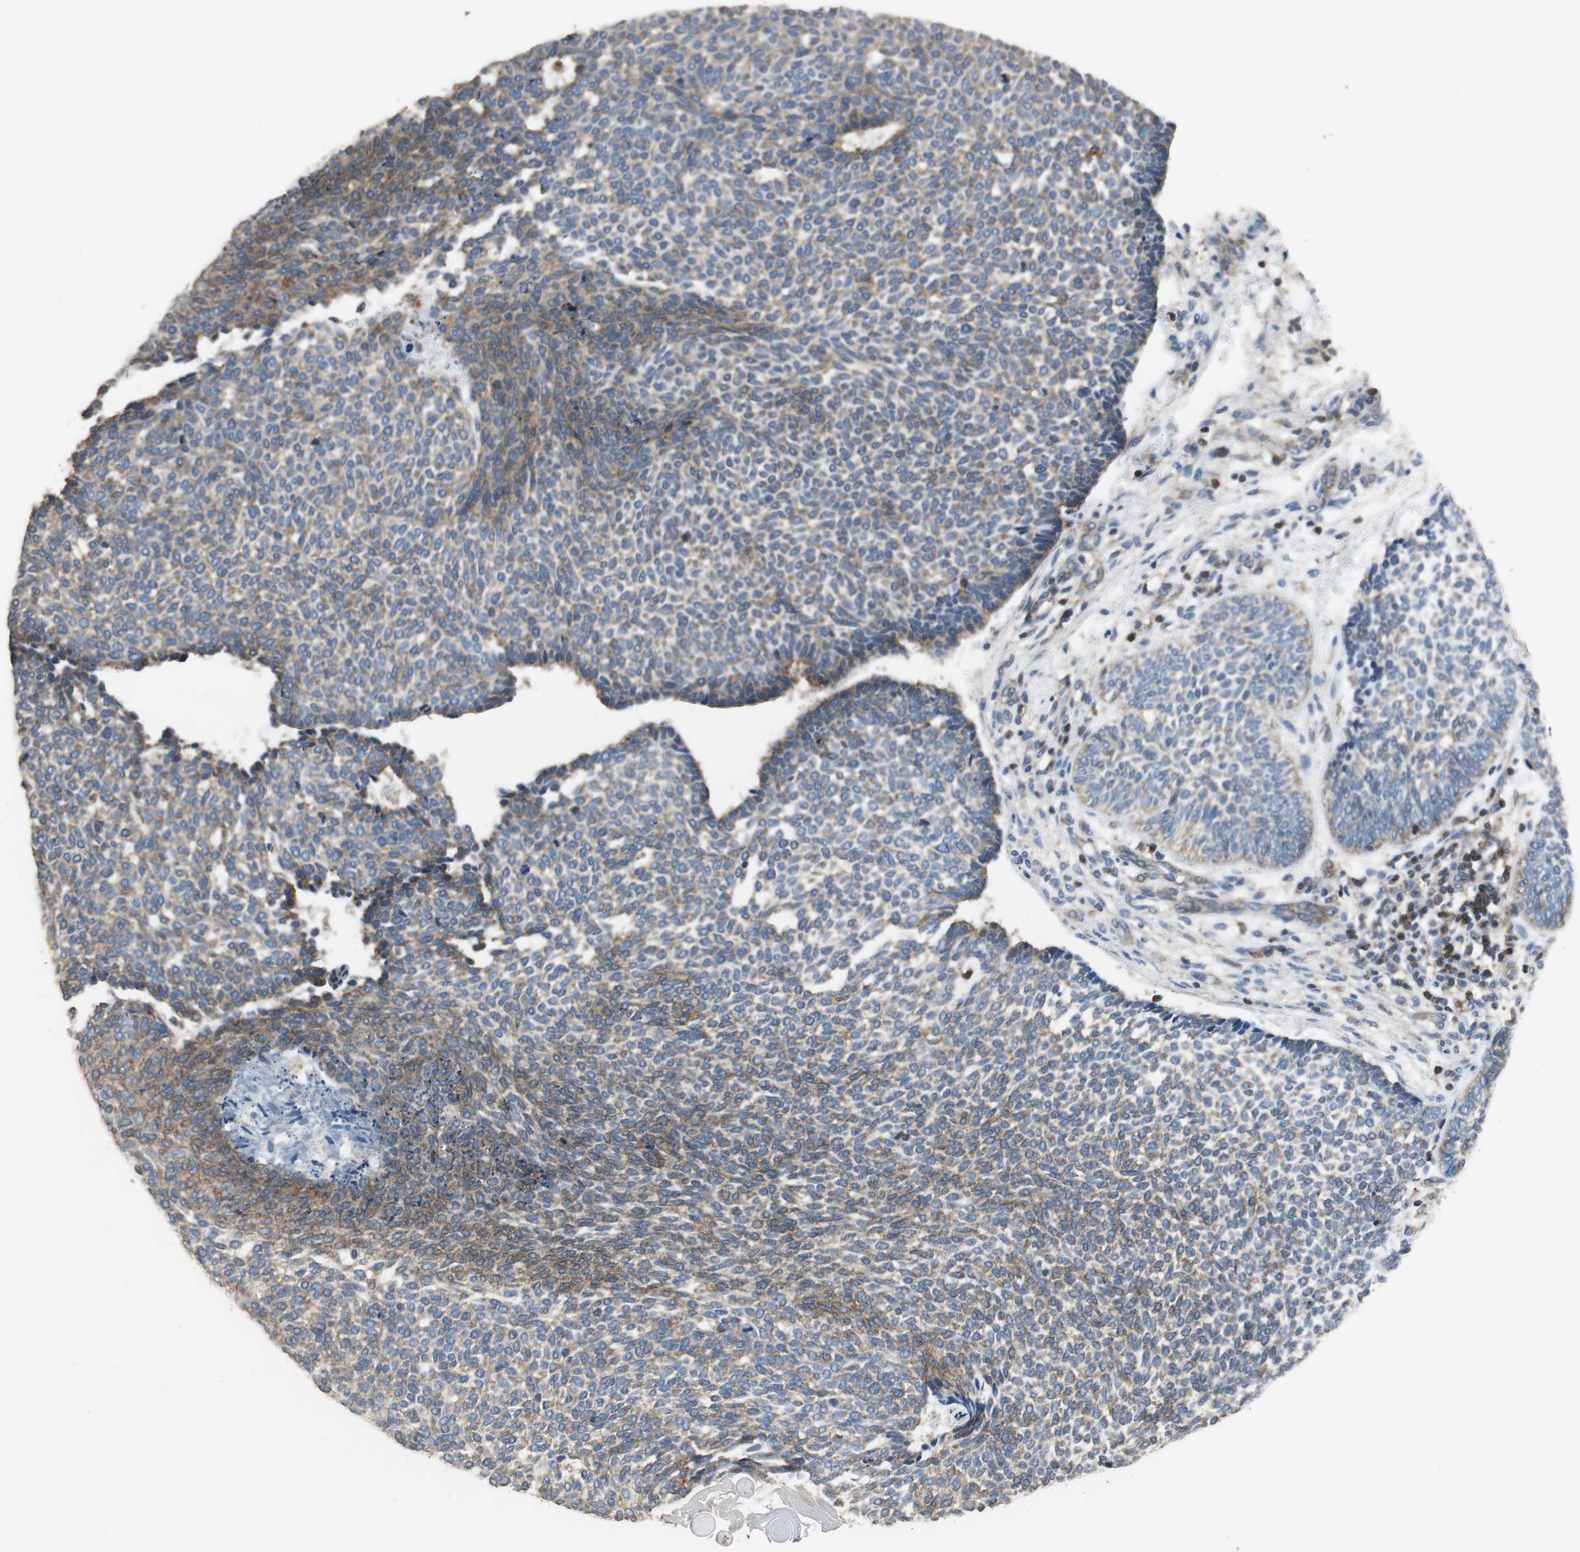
{"staining": {"intensity": "moderate", "quantity": ">75%", "location": "cytoplasmic/membranous"}, "tissue": "skin cancer", "cell_type": "Tumor cells", "image_type": "cancer", "snomed": [{"axis": "morphology", "description": "Normal tissue, NOS"}, {"axis": "morphology", "description": "Basal cell carcinoma"}, {"axis": "topography", "description": "Skin"}], "caption": "This photomicrograph shows skin cancer stained with immunohistochemistry to label a protein in brown. The cytoplasmic/membranous of tumor cells show moderate positivity for the protein. Nuclei are counter-stained blue.", "gene": "PRKRA", "patient": {"sex": "male", "age": 87}}